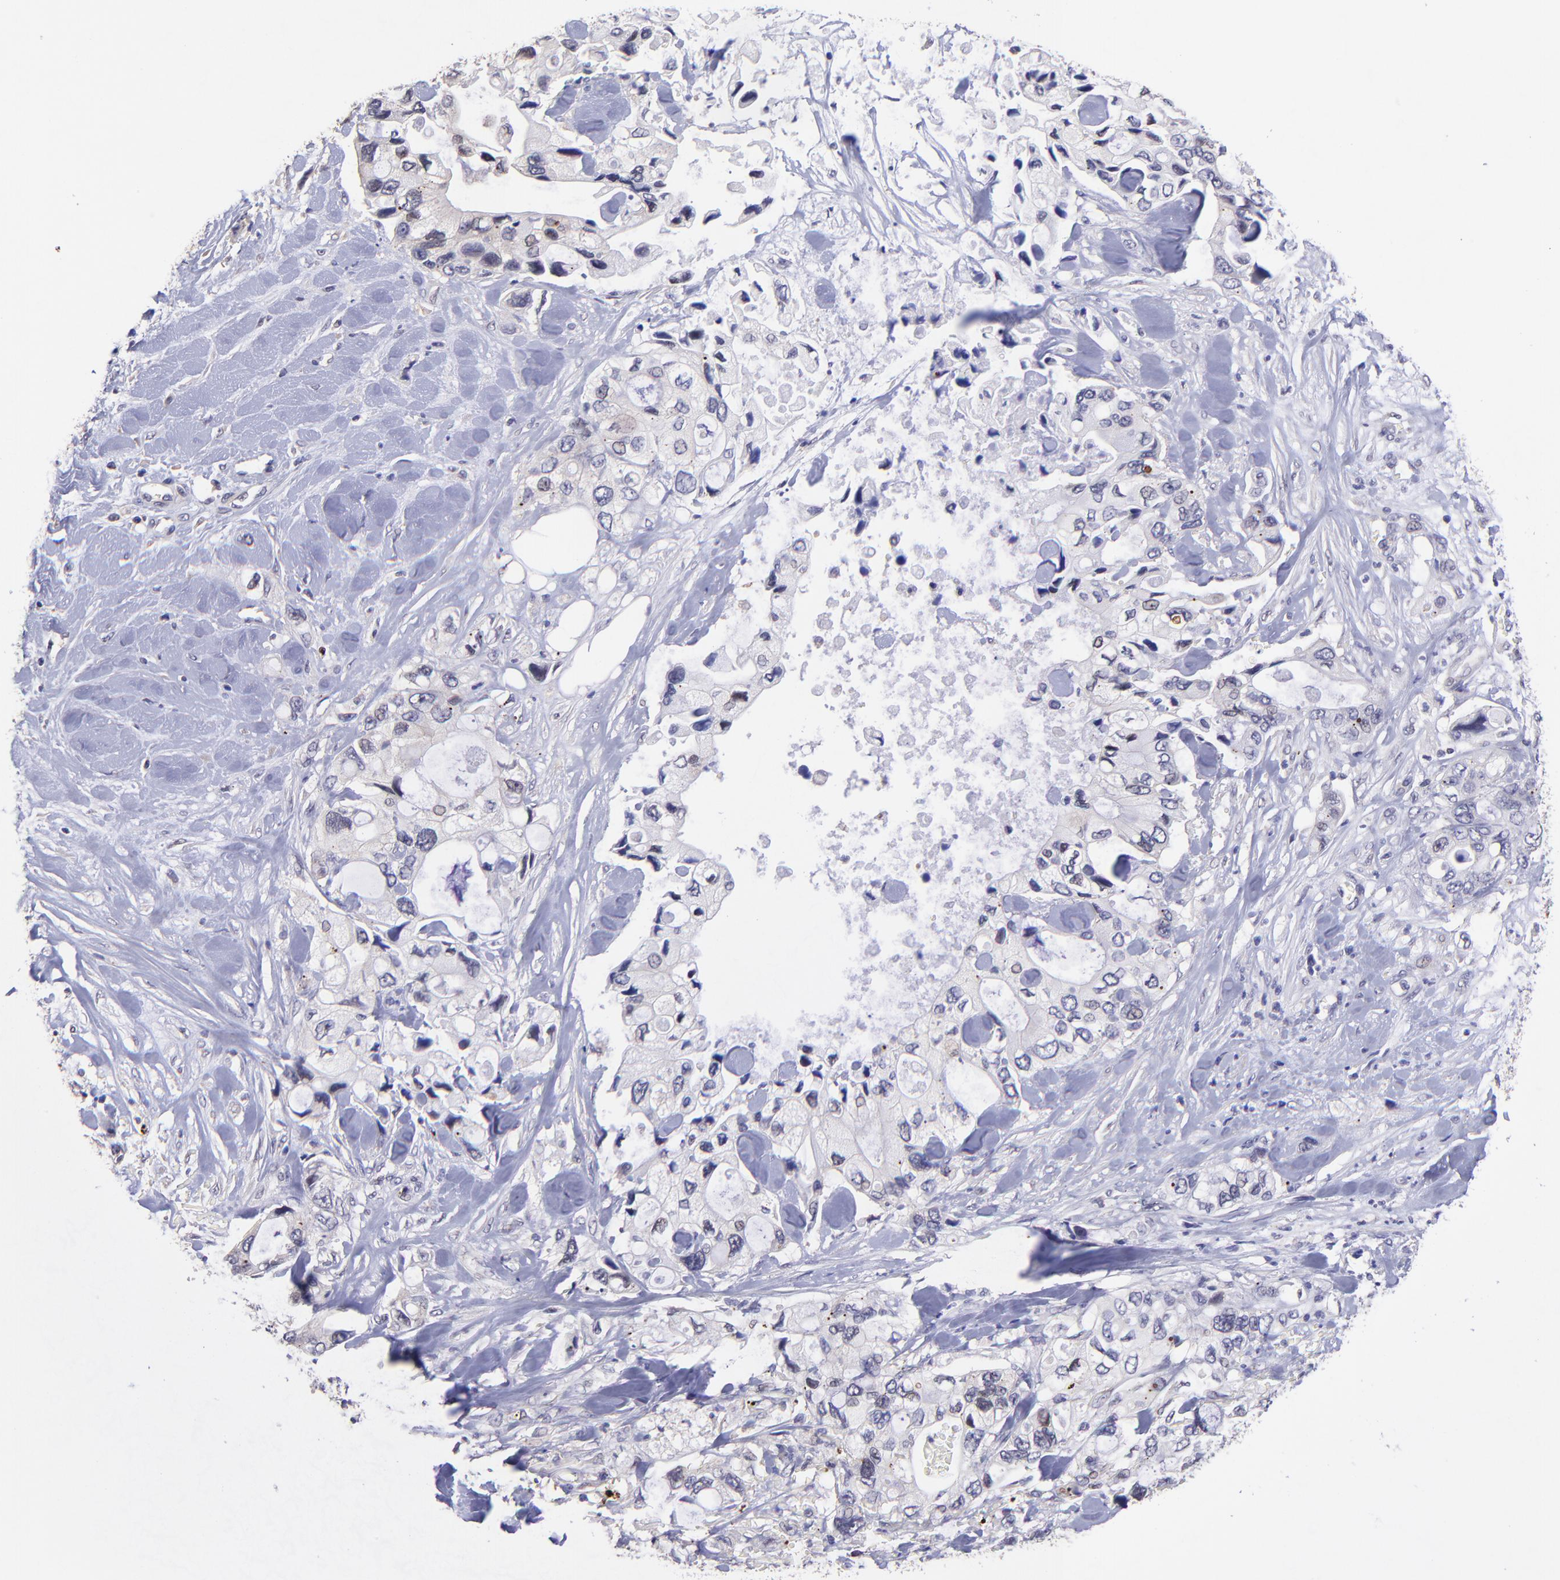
{"staining": {"intensity": "weak", "quantity": "<25%", "location": "cytoplasmic/membranous"}, "tissue": "pancreatic cancer", "cell_type": "Tumor cells", "image_type": "cancer", "snomed": [{"axis": "morphology", "description": "Adenocarcinoma, NOS"}, {"axis": "topography", "description": "Pancreas"}], "caption": "Micrograph shows no protein positivity in tumor cells of pancreatic adenocarcinoma tissue.", "gene": "NSF", "patient": {"sex": "male", "age": 70}}